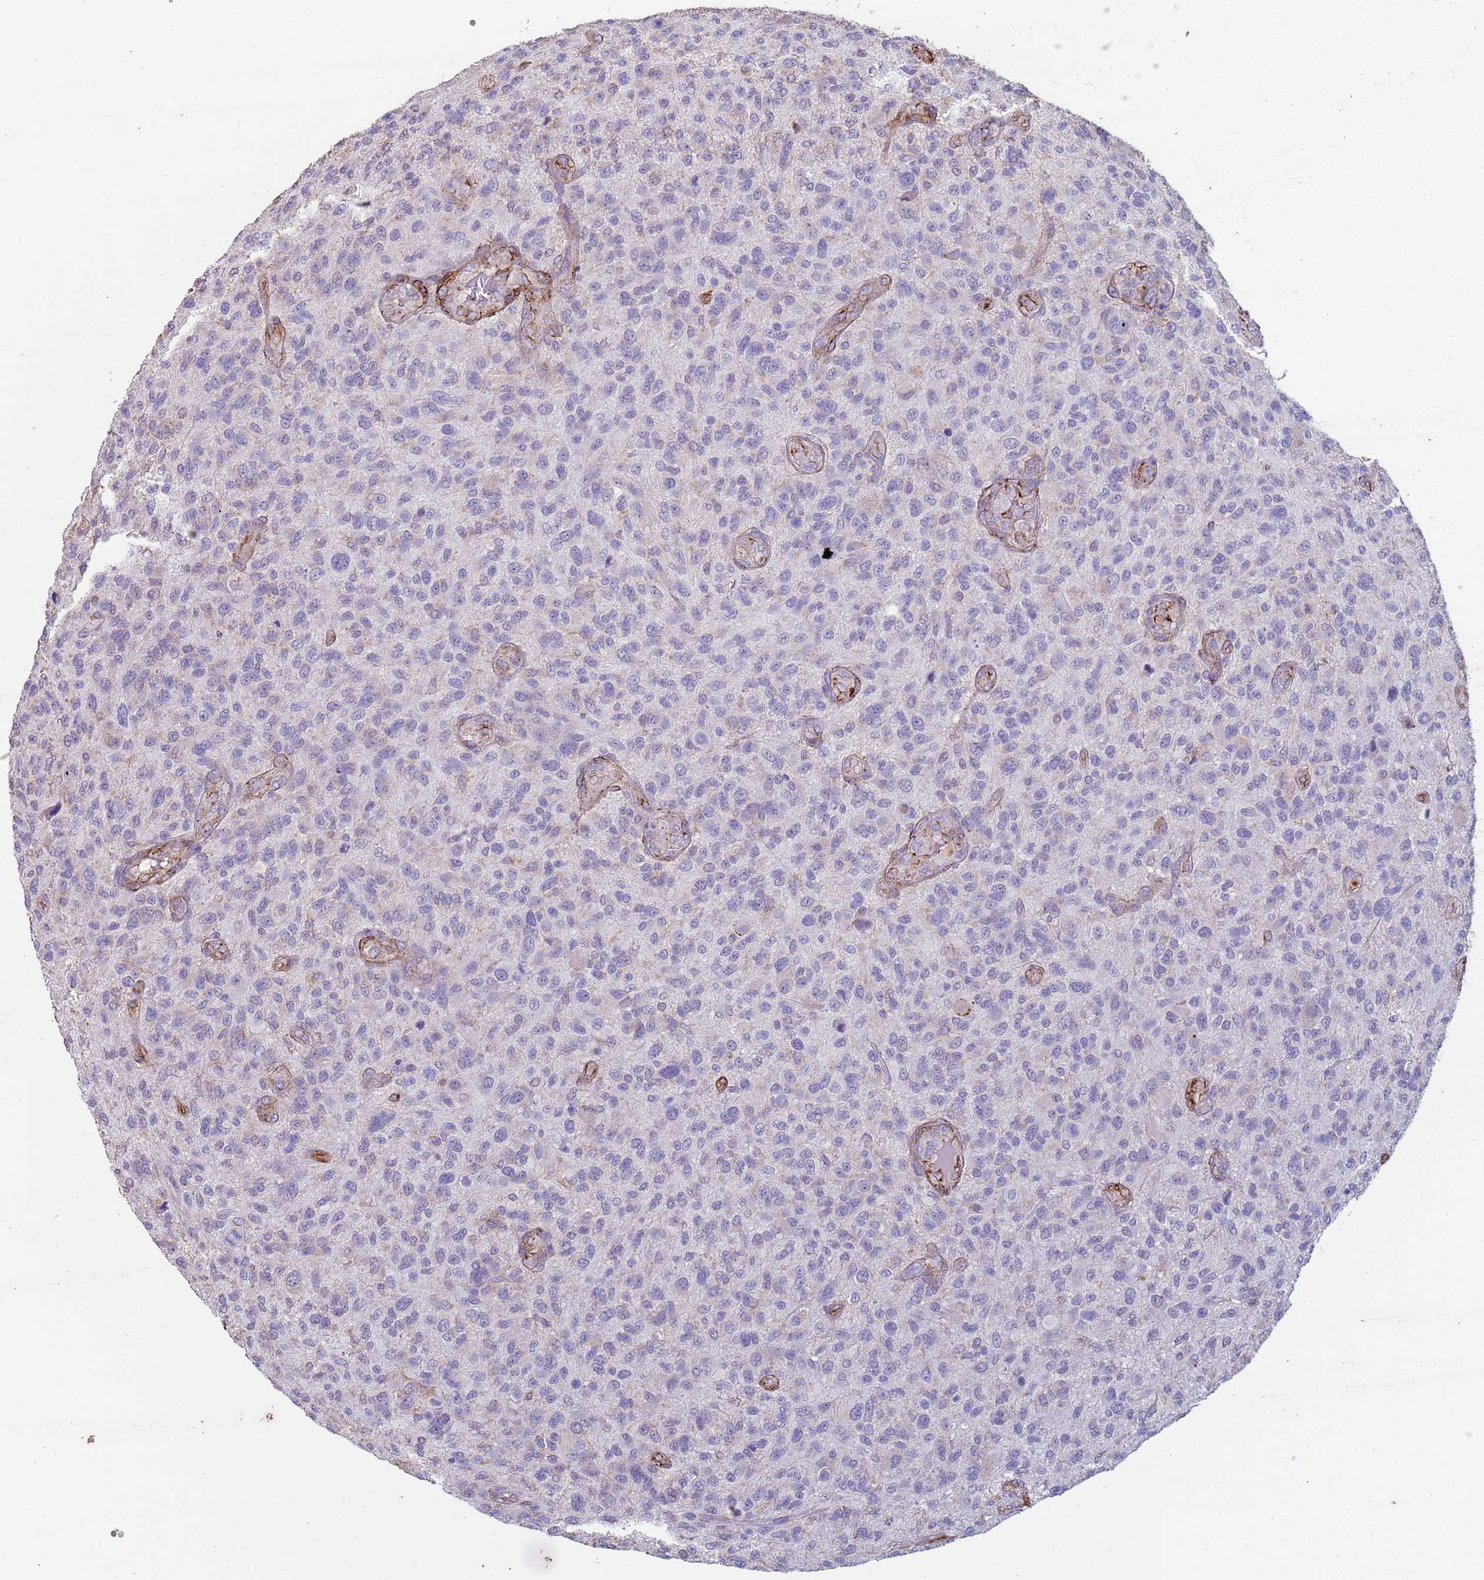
{"staining": {"intensity": "negative", "quantity": "none", "location": "none"}, "tissue": "glioma", "cell_type": "Tumor cells", "image_type": "cancer", "snomed": [{"axis": "morphology", "description": "Glioma, malignant, High grade"}, {"axis": "topography", "description": "Brain"}], "caption": "An image of malignant glioma (high-grade) stained for a protein reveals no brown staining in tumor cells.", "gene": "GASK1A", "patient": {"sex": "male", "age": 47}}